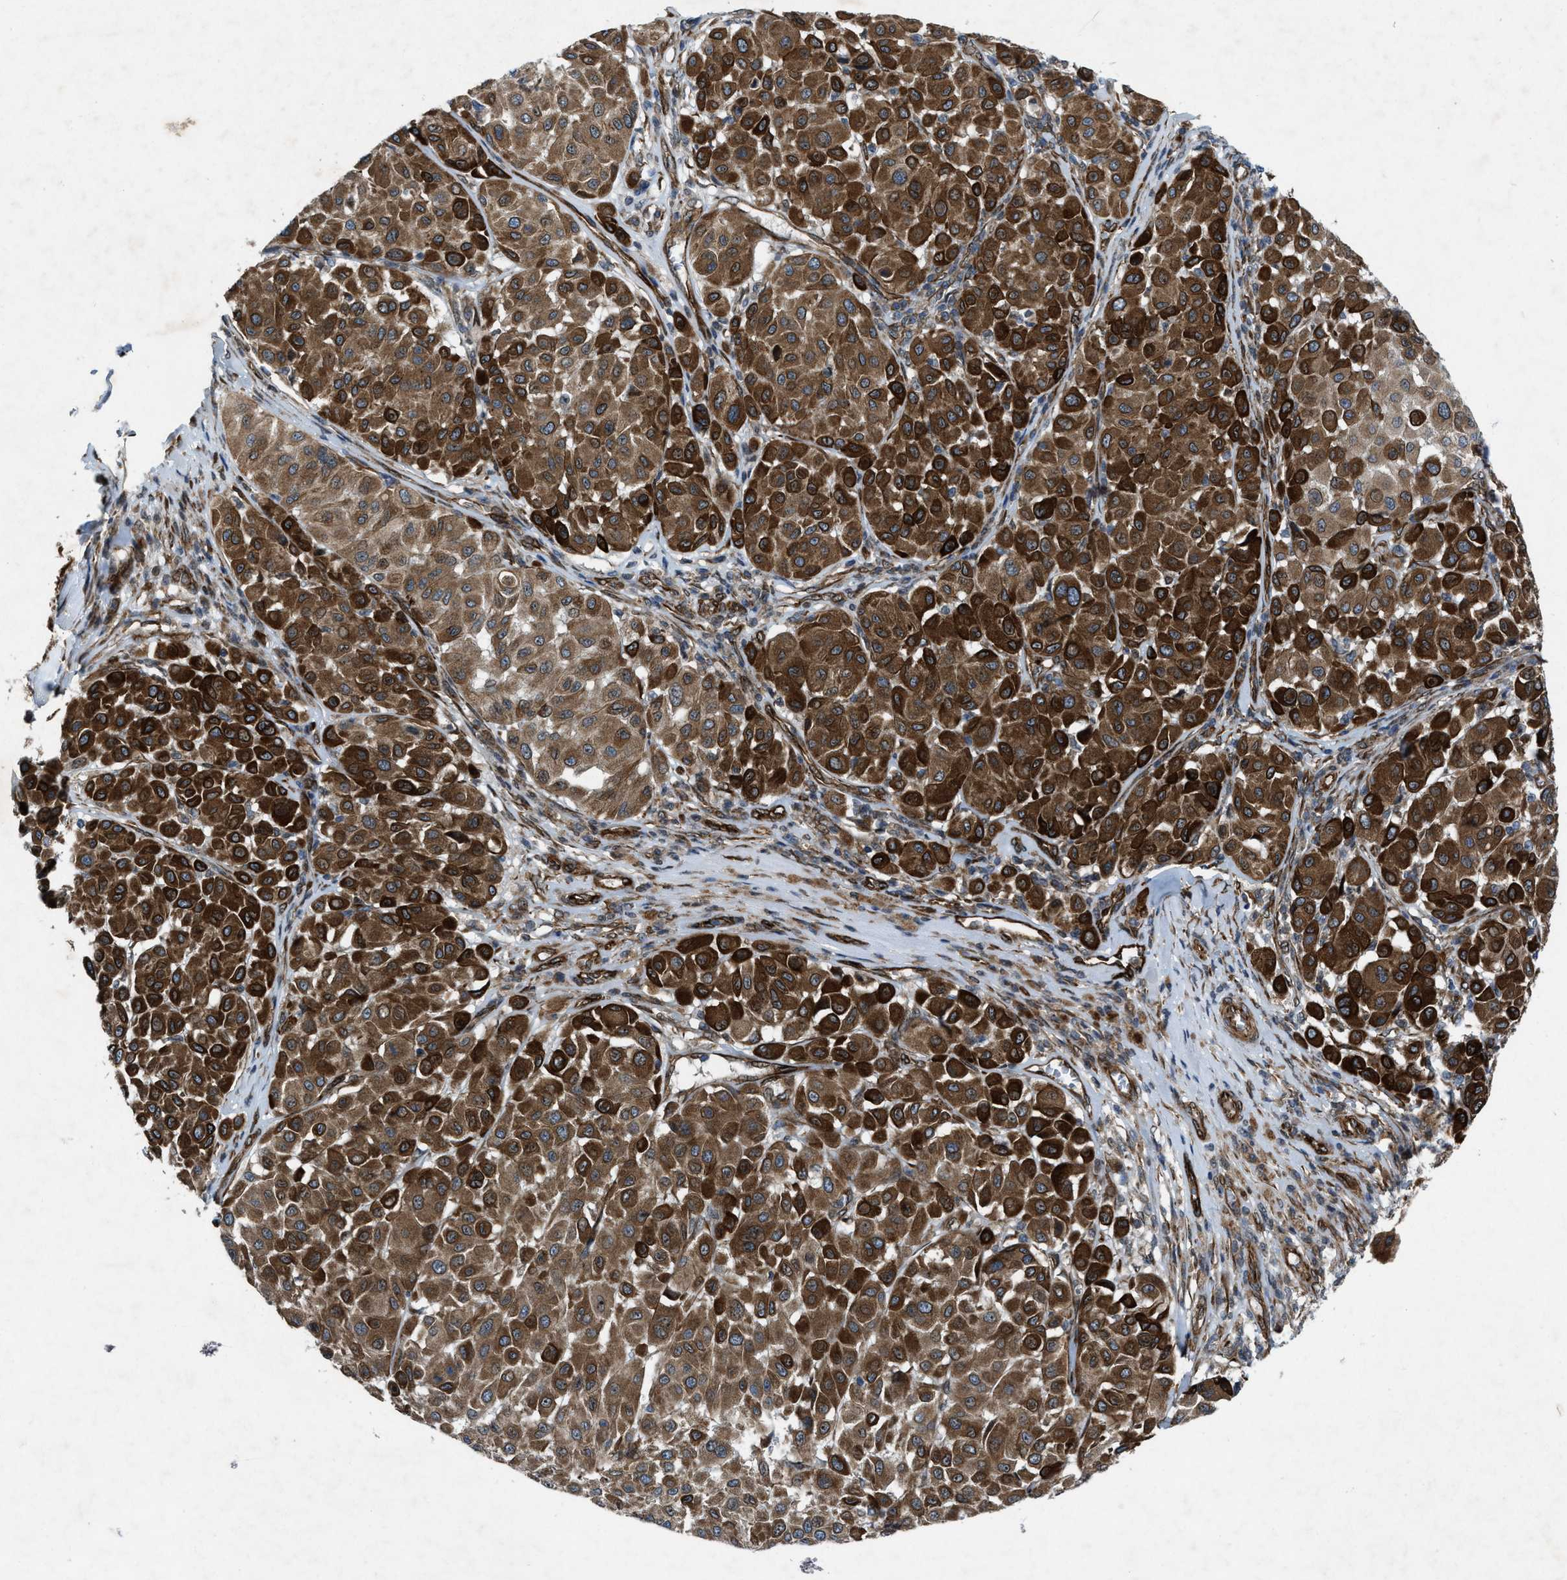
{"staining": {"intensity": "strong", "quantity": ">75%", "location": "cytoplasmic/membranous"}, "tissue": "melanoma", "cell_type": "Tumor cells", "image_type": "cancer", "snomed": [{"axis": "morphology", "description": "Malignant melanoma, Metastatic site"}, {"axis": "topography", "description": "Soft tissue"}], "caption": "Malignant melanoma (metastatic site) stained for a protein (brown) exhibits strong cytoplasmic/membranous positive expression in approximately >75% of tumor cells.", "gene": "URGCP", "patient": {"sex": "male", "age": 41}}